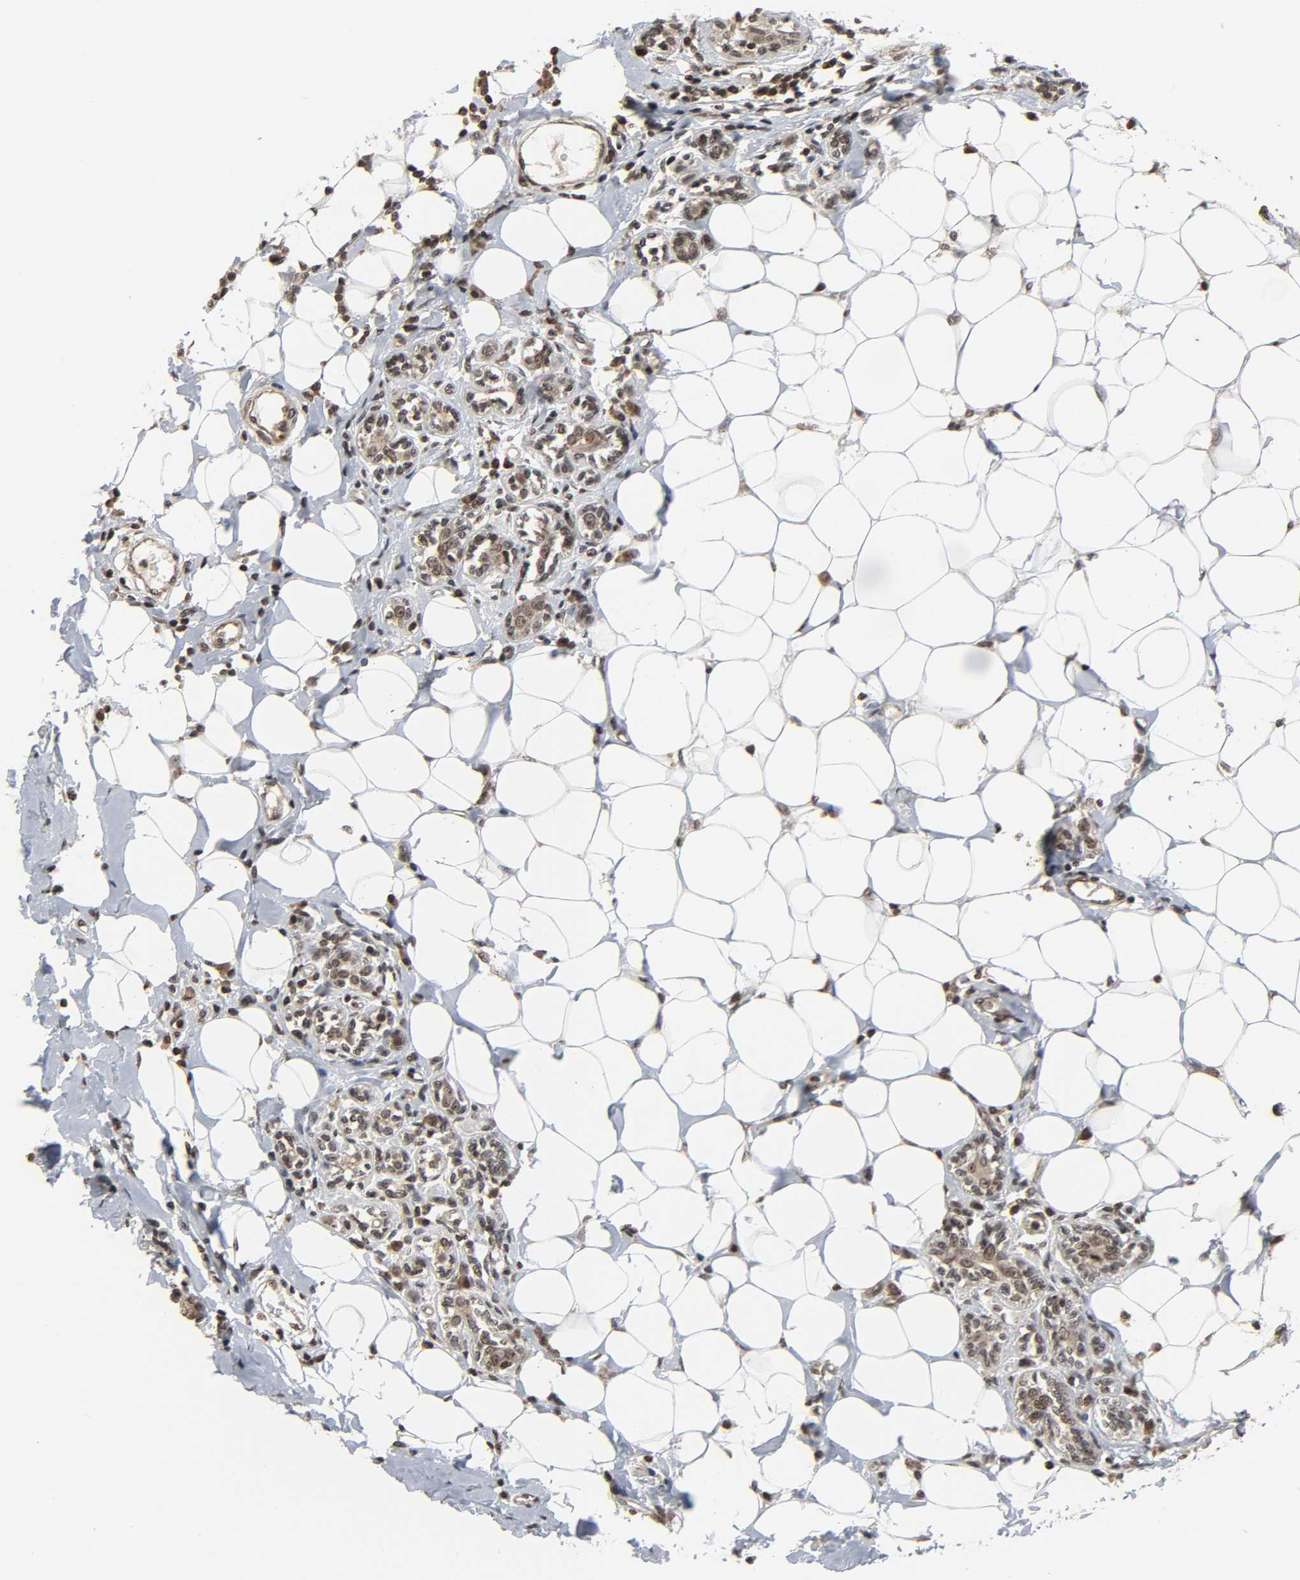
{"staining": {"intensity": "moderate", "quantity": ">75%", "location": "nuclear"}, "tissue": "breast cancer", "cell_type": "Tumor cells", "image_type": "cancer", "snomed": [{"axis": "morphology", "description": "Duct carcinoma"}, {"axis": "topography", "description": "Breast"}], "caption": "Immunohistochemical staining of human breast cancer demonstrates medium levels of moderate nuclear protein positivity in approximately >75% of tumor cells.", "gene": "XRCC1", "patient": {"sex": "female", "age": 40}}